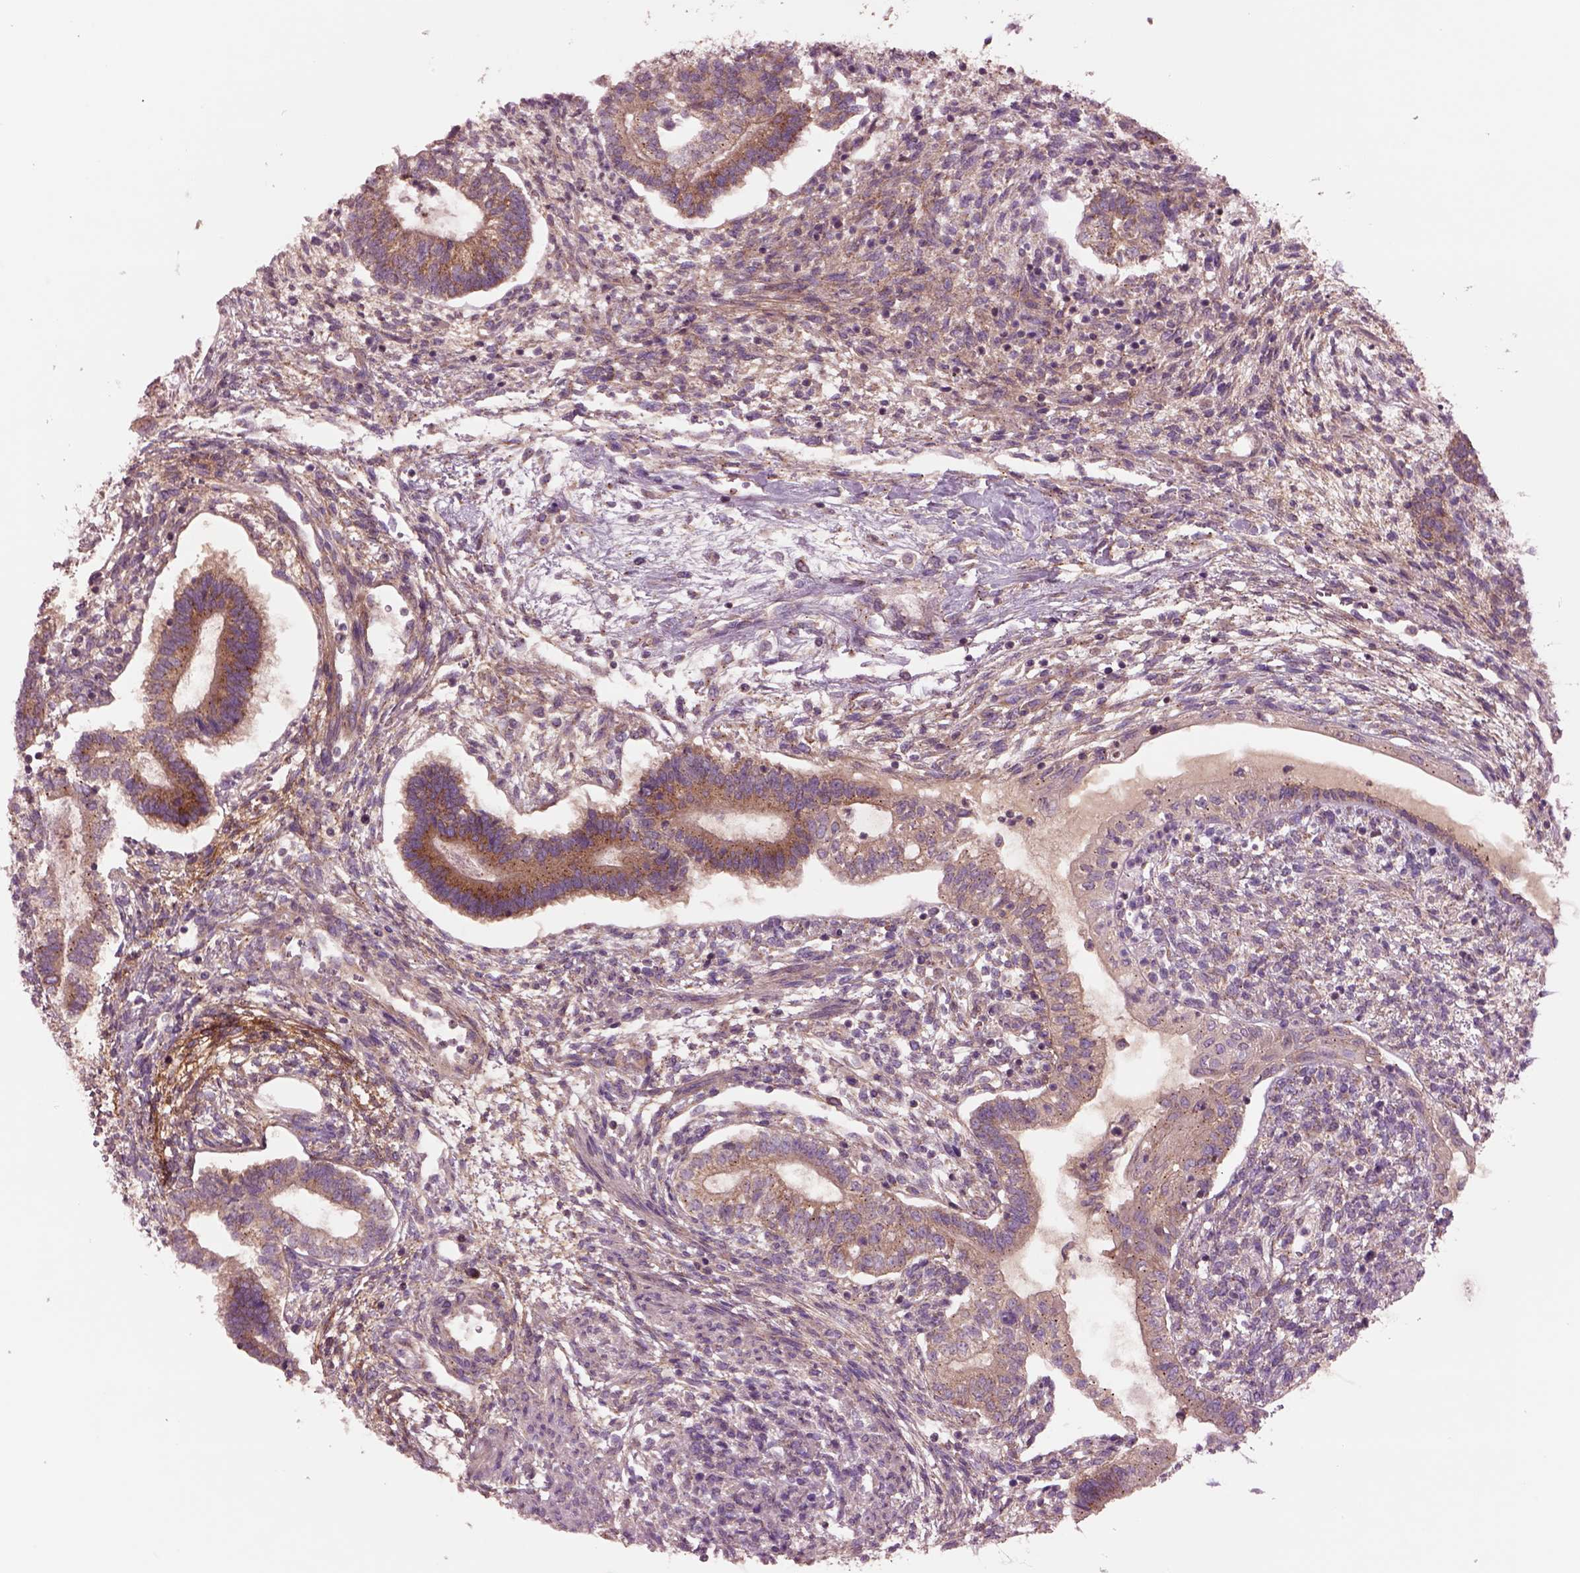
{"staining": {"intensity": "moderate", "quantity": ">75%", "location": "cytoplasmic/membranous"}, "tissue": "testis cancer", "cell_type": "Tumor cells", "image_type": "cancer", "snomed": [{"axis": "morphology", "description": "Carcinoma, Embryonal, NOS"}, {"axis": "topography", "description": "Testis"}], "caption": "Moderate cytoplasmic/membranous protein expression is identified in about >75% of tumor cells in testis cancer. Using DAB (brown) and hematoxylin (blue) stains, captured at high magnification using brightfield microscopy.", "gene": "SEC23A", "patient": {"sex": "male", "age": 37}}